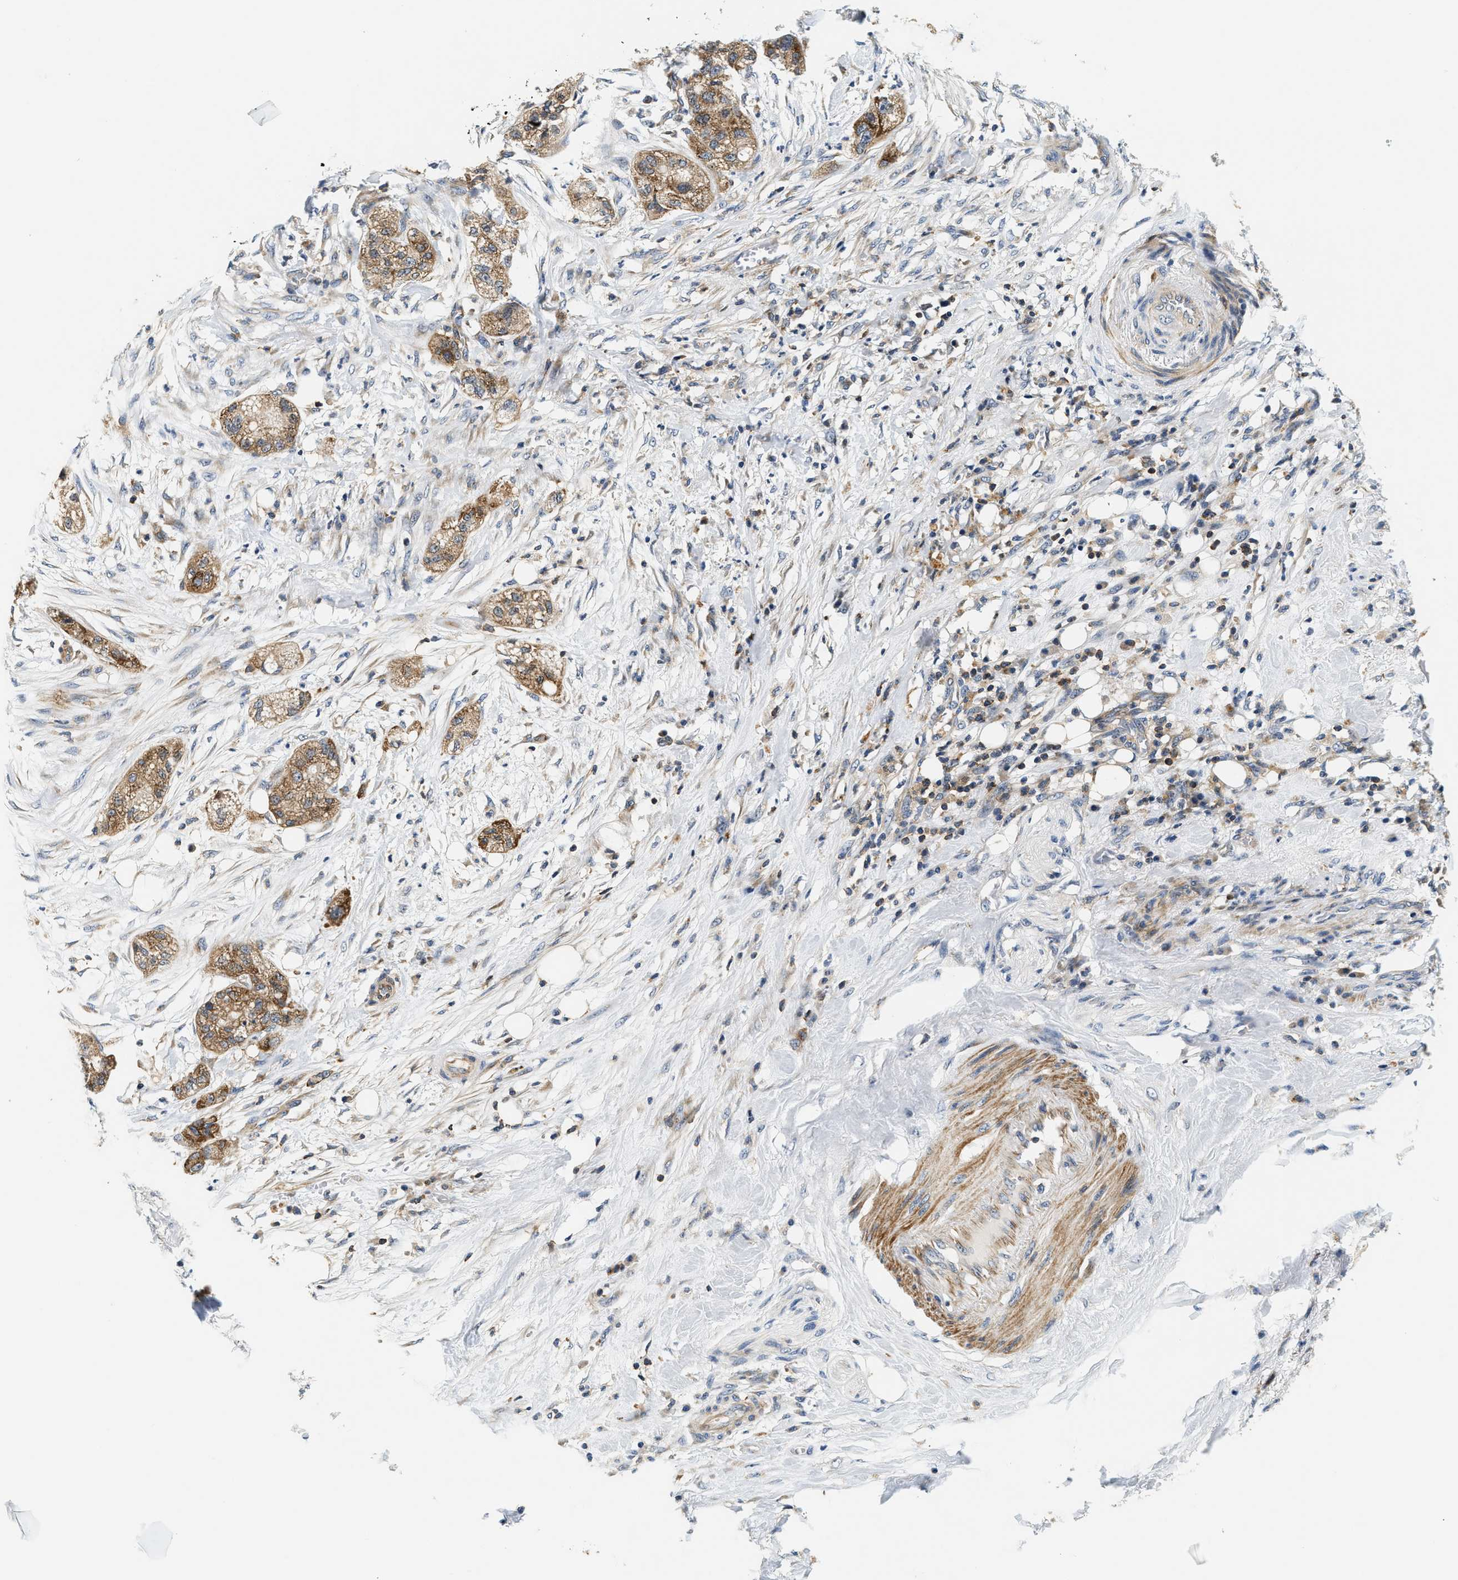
{"staining": {"intensity": "moderate", "quantity": ">75%", "location": "cytoplasmic/membranous"}, "tissue": "pancreatic cancer", "cell_type": "Tumor cells", "image_type": "cancer", "snomed": [{"axis": "morphology", "description": "Adenocarcinoma, NOS"}, {"axis": "topography", "description": "Pancreas"}], "caption": "Pancreatic adenocarcinoma was stained to show a protein in brown. There is medium levels of moderate cytoplasmic/membranous expression in about >75% of tumor cells.", "gene": "SAMD9", "patient": {"sex": "female", "age": 78}}